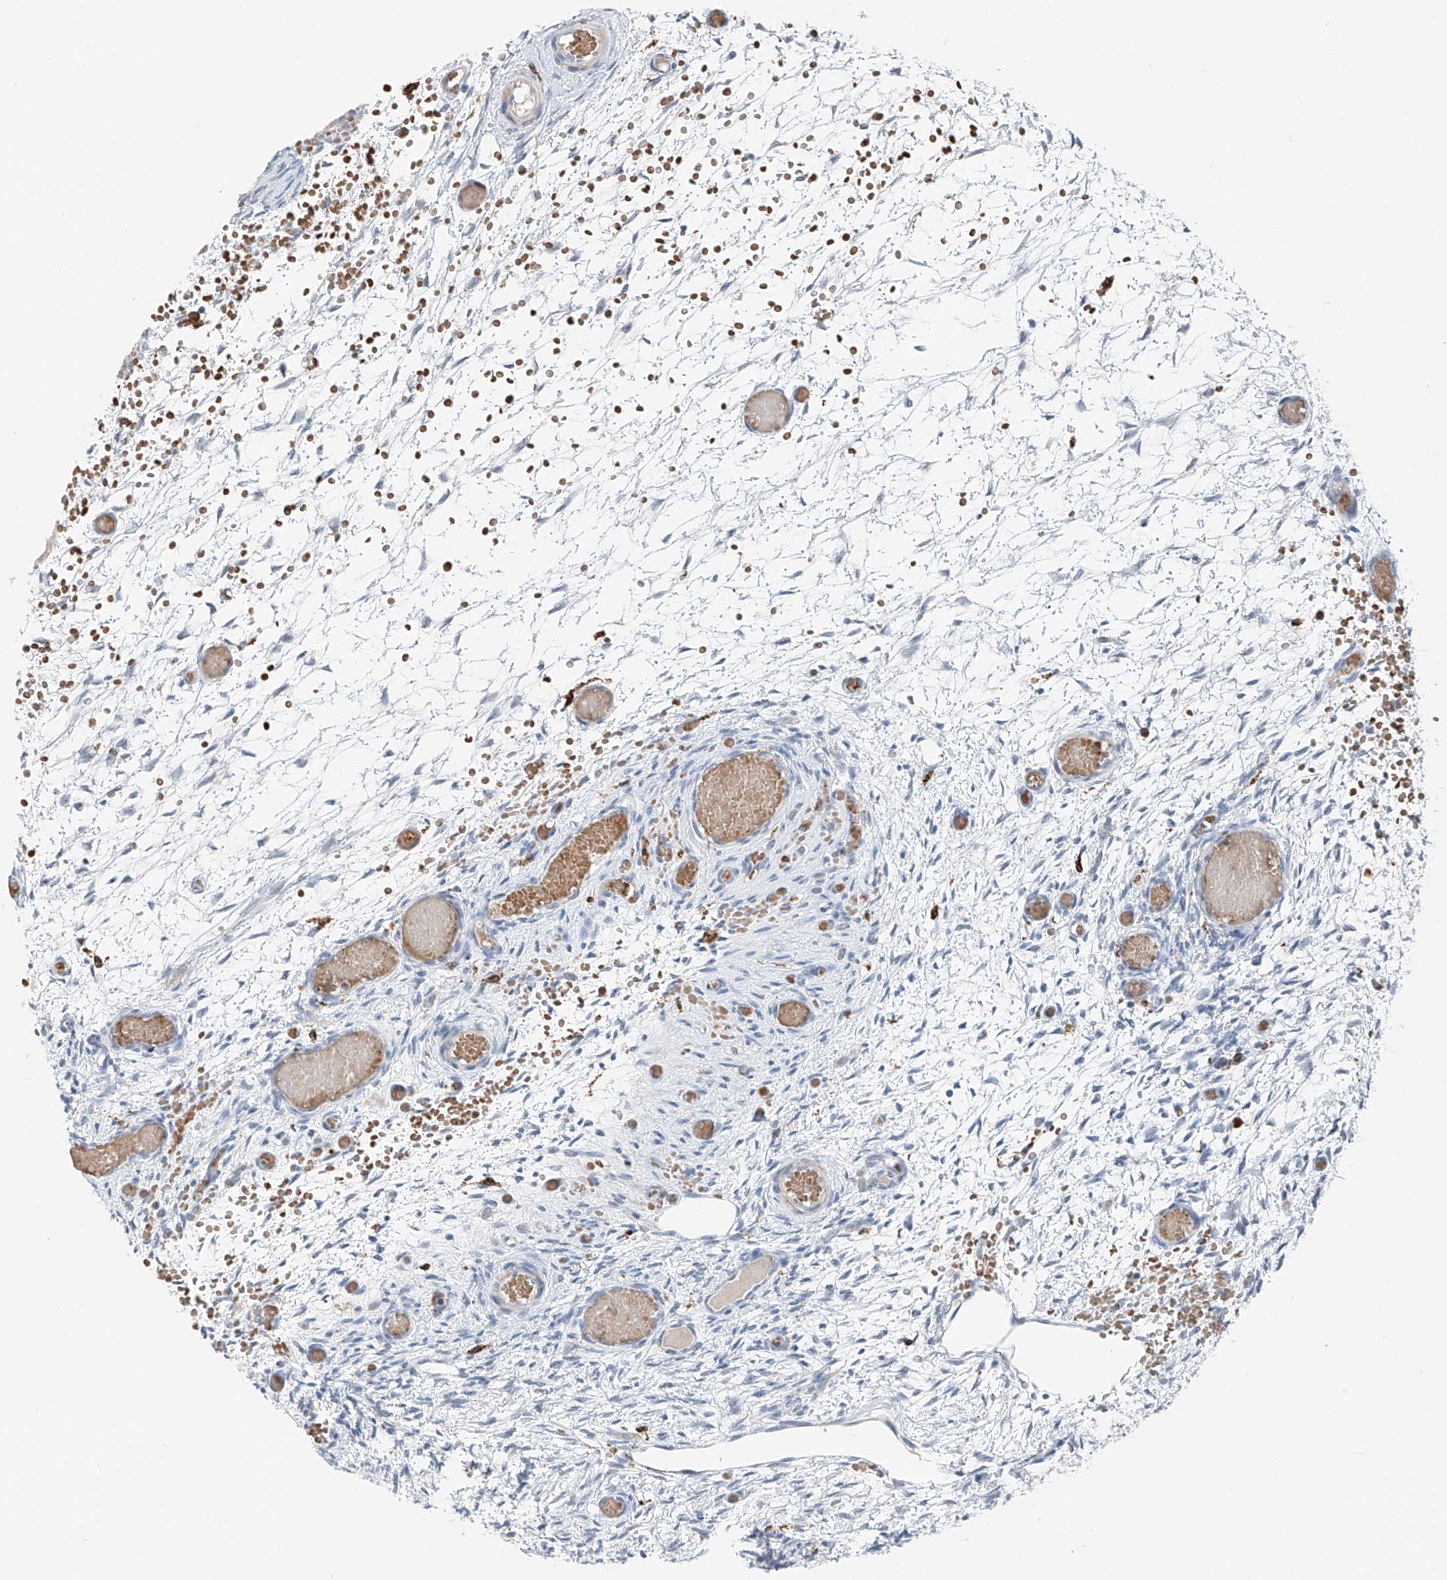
{"staining": {"intensity": "negative", "quantity": "none", "location": "none"}, "tissue": "ovary", "cell_type": "Ovarian stroma cells", "image_type": "normal", "snomed": [{"axis": "morphology", "description": "Adenocarcinoma, NOS"}, {"axis": "topography", "description": "Endometrium"}], "caption": "DAB immunohistochemical staining of unremarkable human ovary displays no significant positivity in ovarian stroma cells.", "gene": "TBXAS1", "patient": {"sex": "female", "age": 32}}